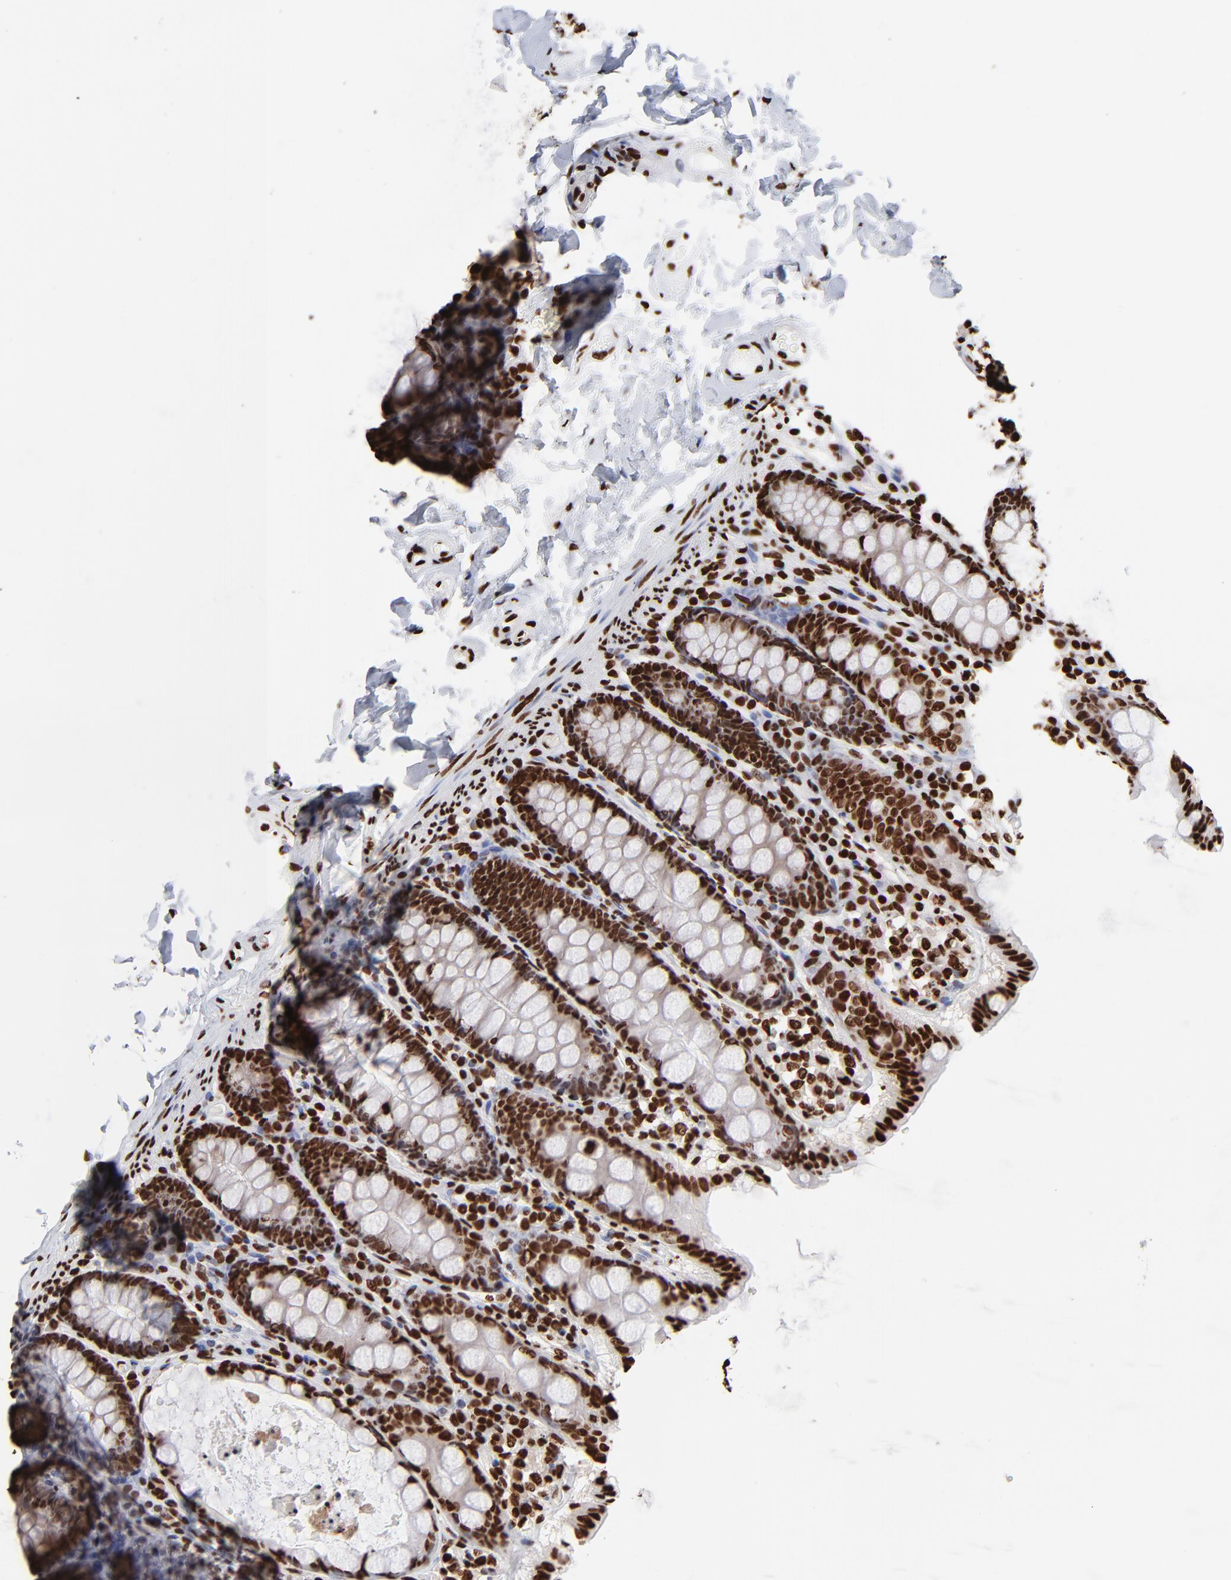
{"staining": {"intensity": "strong", "quantity": ">75%", "location": "nuclear"}, "tissue": "colon", "cell_type": "Endothelial cells", "image_type": "normal", "snomed": [{"axis": "morphology", "description": "Normal tissue, NOS"}, {"axis": "topography", "description": "Colon"}], "caption": "Strong nuclear positivity for a protein is identified in about >75% of endothelial cells of unremarkable colon using immunohistochemistry (IHC).", "gene": "ZNF544", "patient": {"sex": "female", "age": 61}}